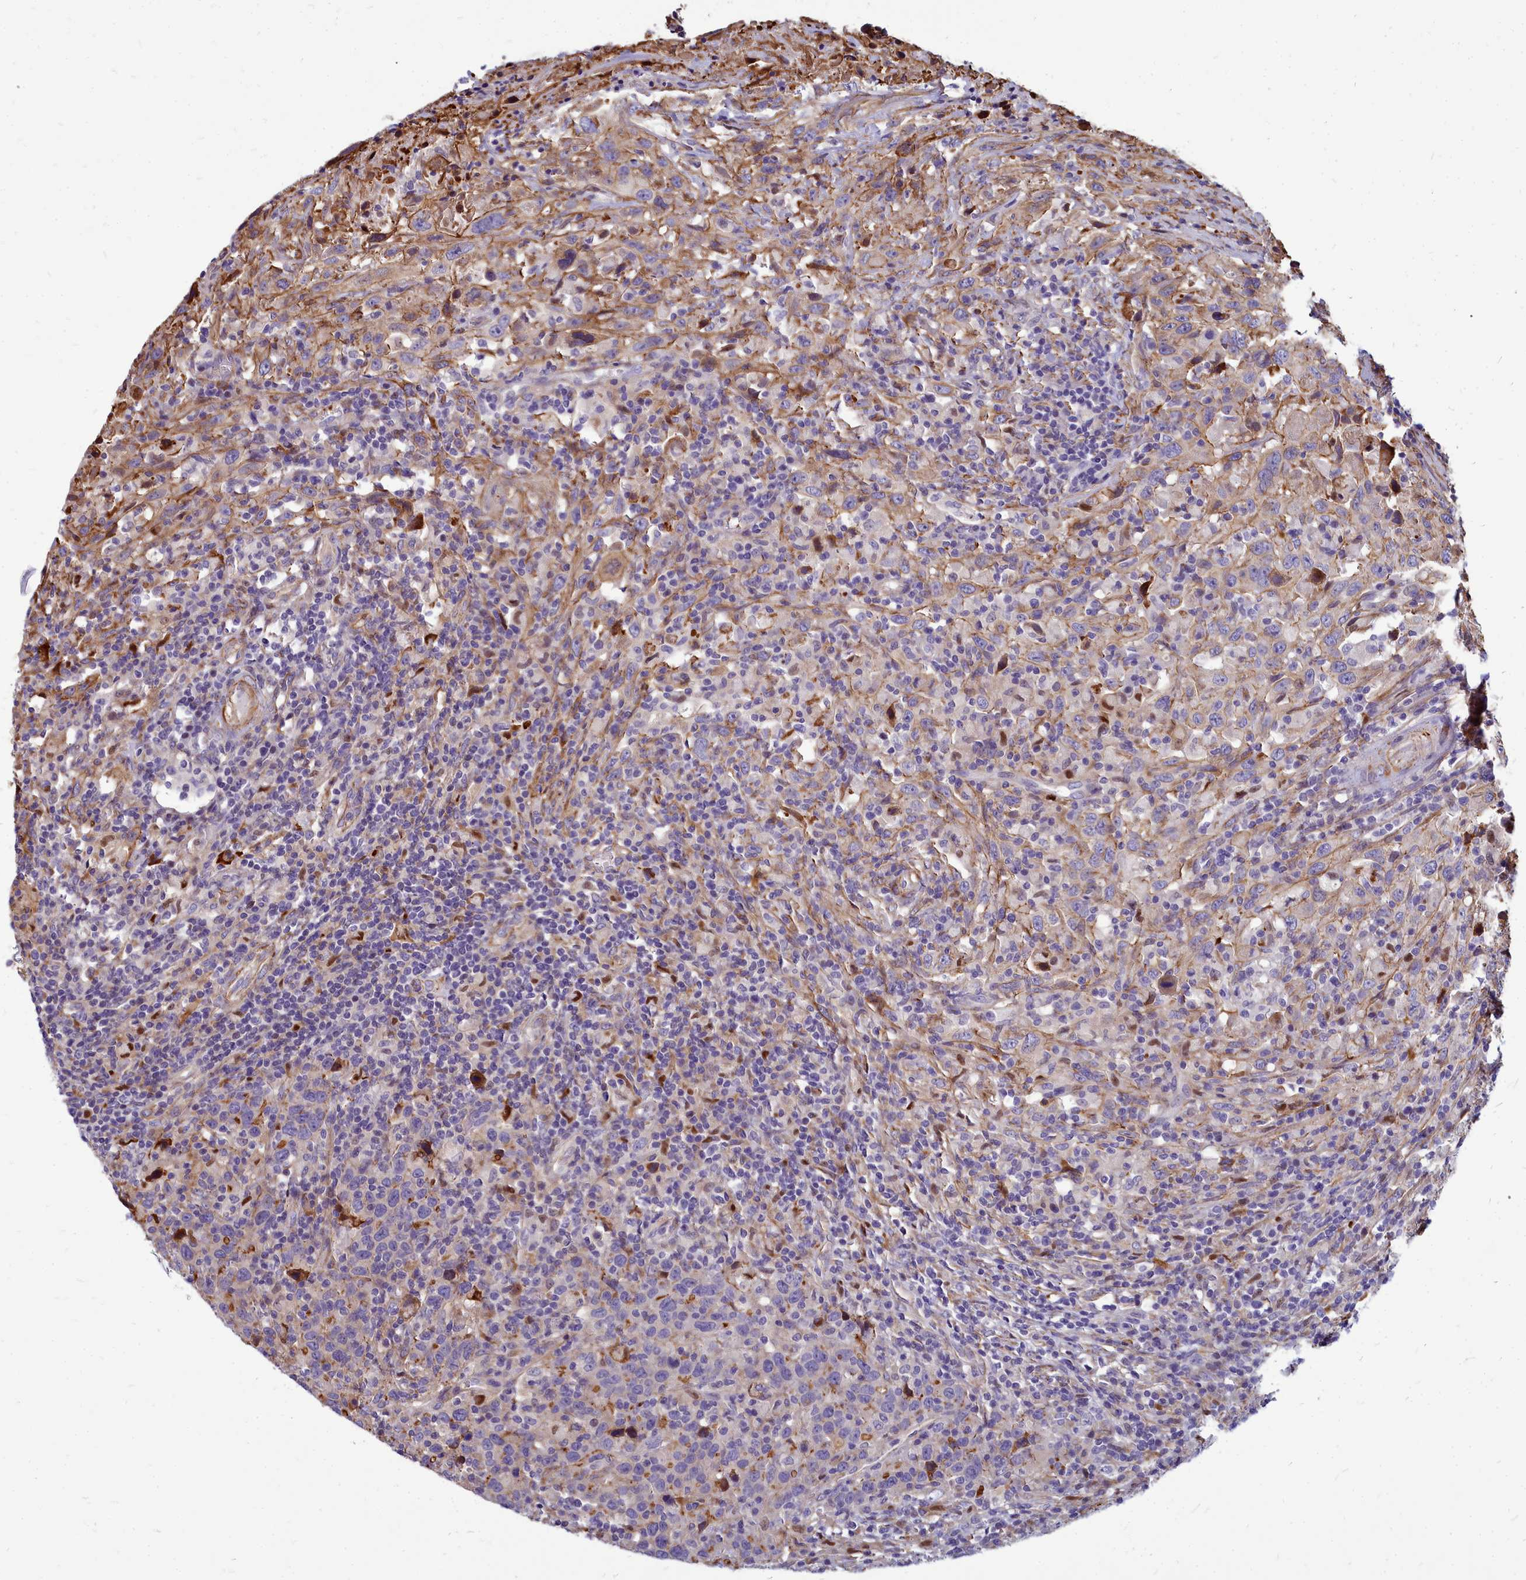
{"staining": {"intensity": "negative", "quantity": "none", "location": "none"}, "tissue": "urothelial cancer", "cell_type": "Tumor cells", "image_type": "cancer", "snomed": [{"axis": "morphology", "description": "Urothelial carcinoma, High grade"}, {"axis": "topography", "description": "Urinary bladder"}], "caption": "This micrograph is of urothelial cancer stained with IHC to label a protein in brown with the nuclei are counter-stained blue. There is no staining in tumor cells.", "gene": "TTC5", "patient": {"sex": "male", "age": 61}}